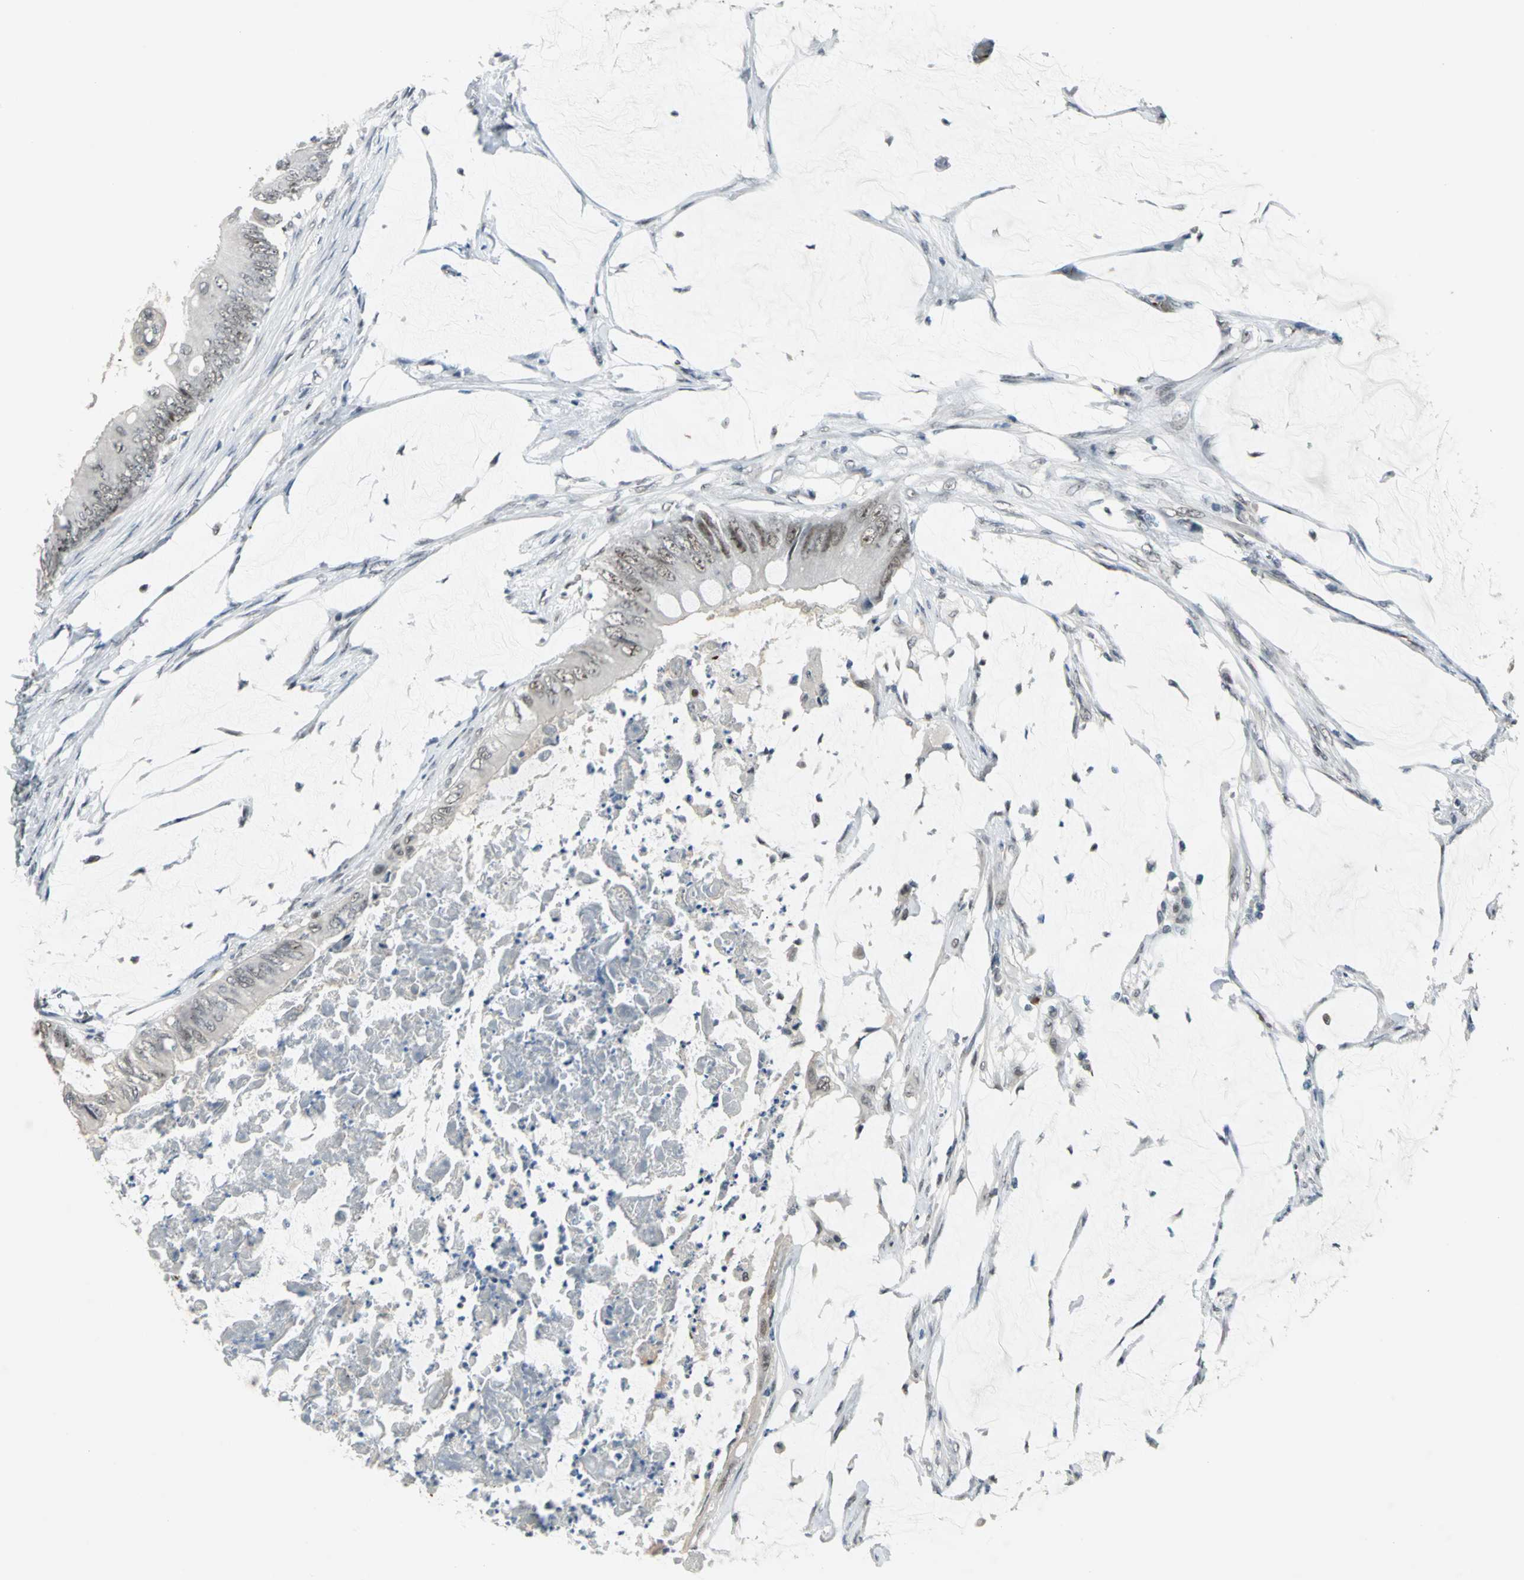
{"staining": {"intensity": "weak", "quantity": "25%-75%", "location": "nuclear"}, "tissue": "colorectal cancer", "cell_type": "Tumor cells", "image_type": "cancer", "snomed": [{"axis": "morphology", "description": "Normal tissue, NOS"}, {"axis": "morphology", "description": "Adenocarcinoma, NOS"}, {"axis": "topography", "description": "Rectum"}, {"axis": "topography", "description": "Peripheral nerve tissue"}], "caption": "High-power microscopy captured an IHC histopathology image of colorectal adenocarcinoma, revealing weak nuclear positivity in approximately 25%-75% of tumor cells.", "gene": "GLI3", "patient": {"sex": "female", "age": 77}}